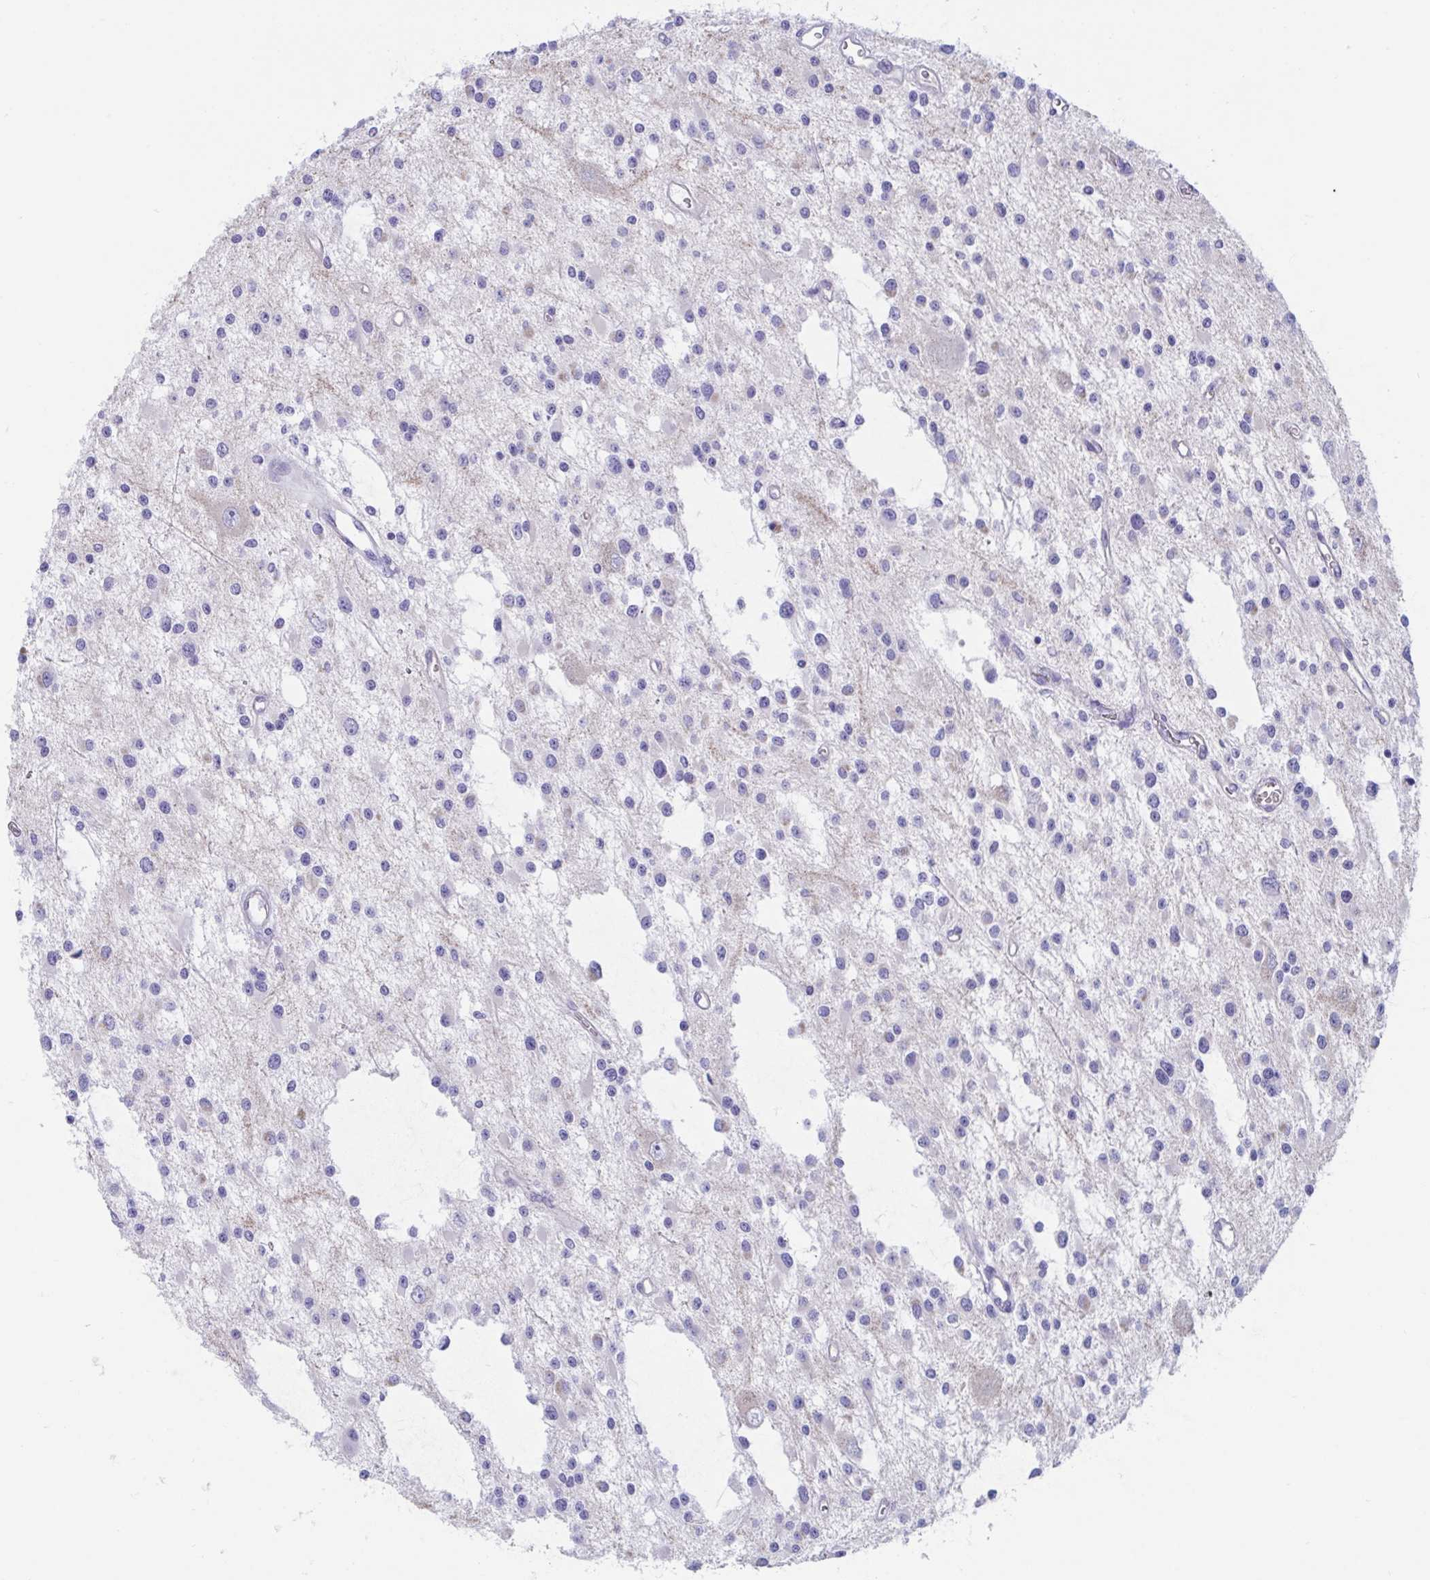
{"staining": {"intensity": "negative", "quantity": "none", "location": "none"}, "tissue": "glioma", "cell_type": "Tumor cells", "image_type": "cancer", "snomed": [{"axis": "morphology", "description": "Glioma, malignant, Low grade"}, {"axis": "topography", "description": "Brain"}], "caption": "DAB (3,3'-diaminobenzidine) immunohistochemical staining of malignant low-grade glioma displays no significant expression in tumor cells.", "gene": "TTC30B", "patient": {"sex": "male", "age": 43}}